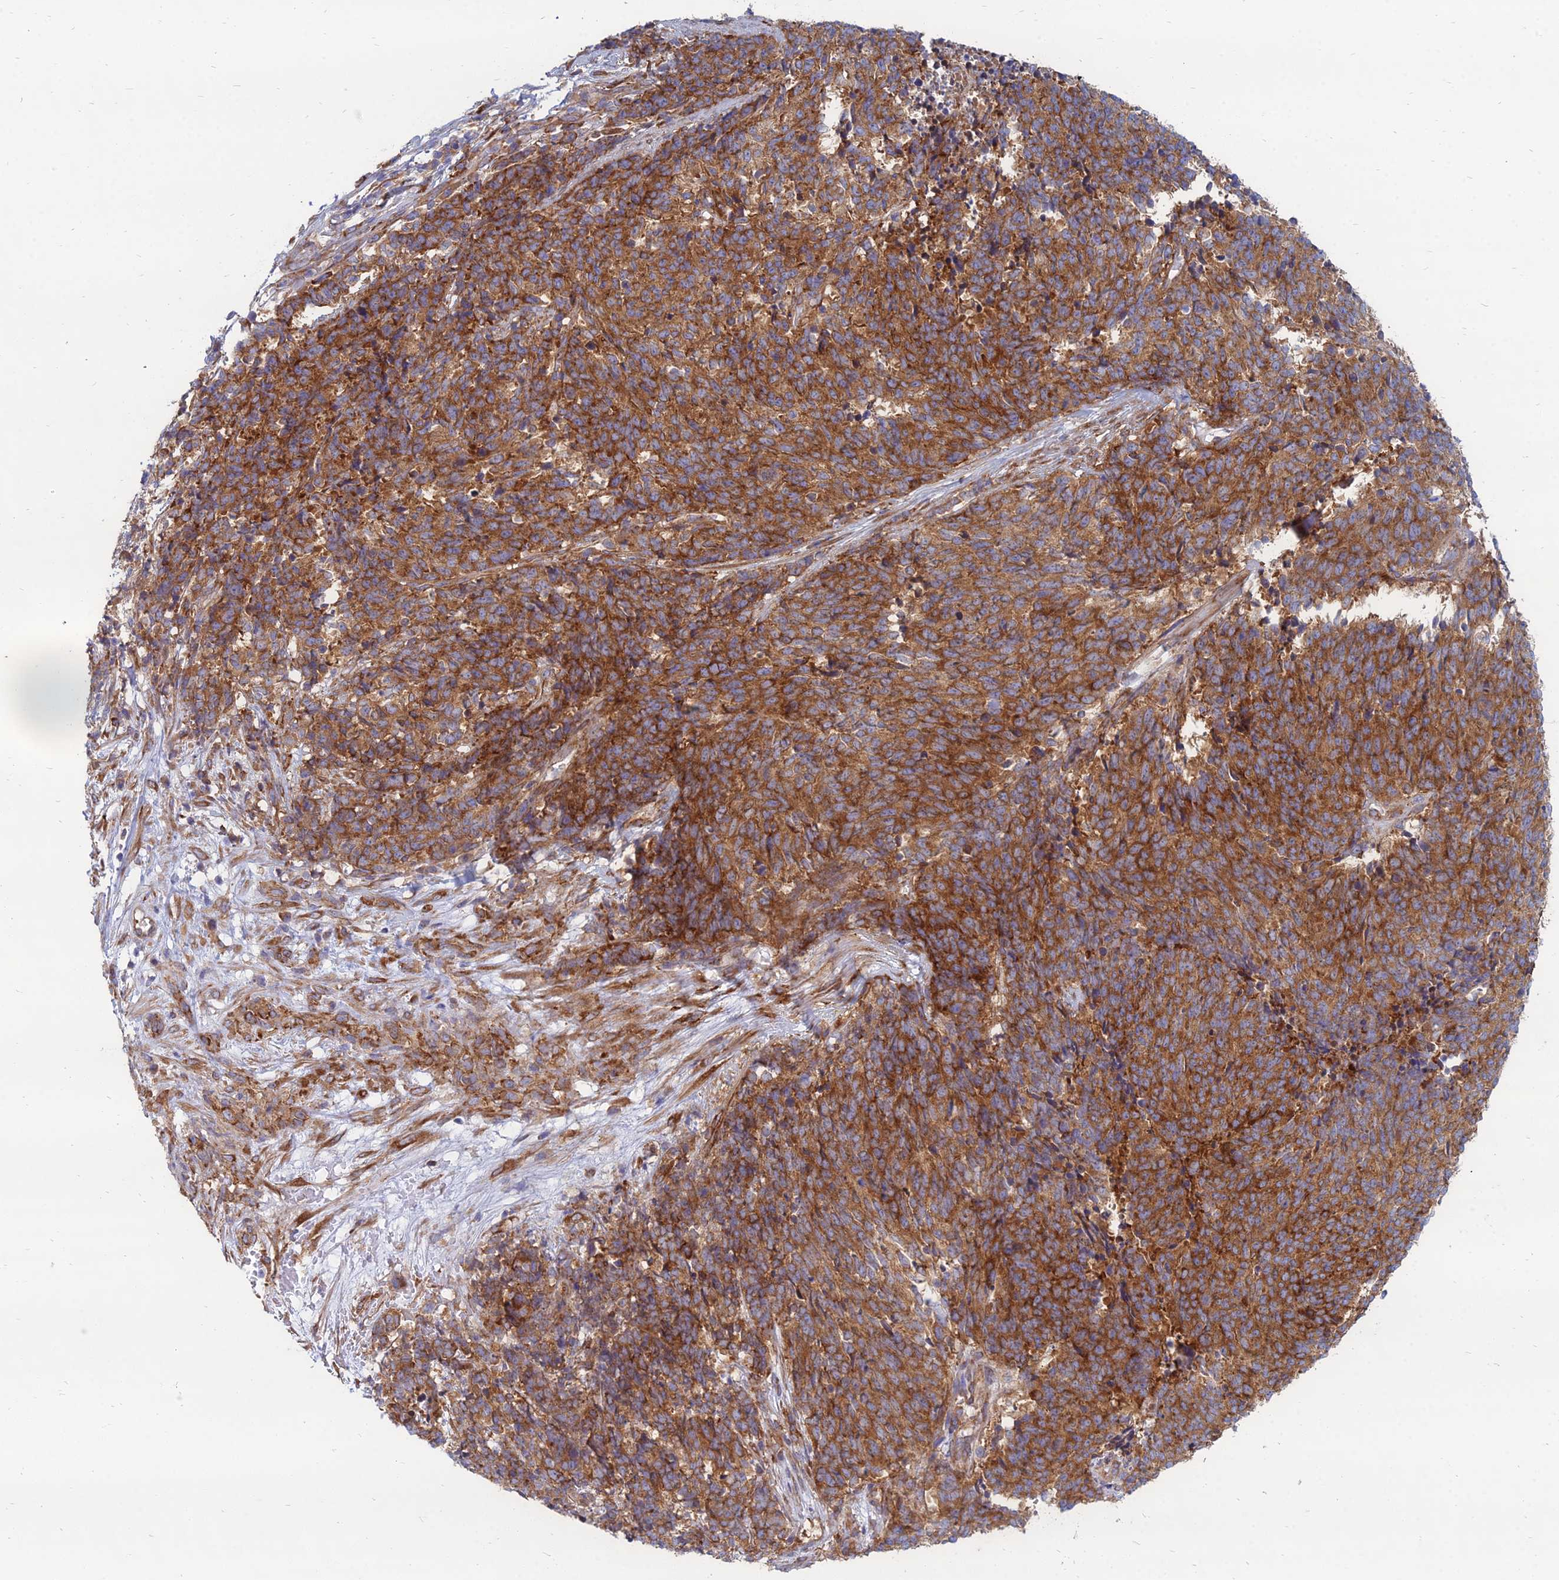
{"staining": {"intensity": "strong", "quantity": ">75%", "location": "cytoplasmic/membranous"}, "tissue": "cervical cancer", "cell_type": "Tumor cells", "image_type": "cancer", "snomed": [{"axis": "morphology", "description": "Squamous cell carcinoma, NOS"}, {"axis": "topography", "description": "Cervix"}], "caption": "Cervical cancer (squamous cell carcinoma) was stained to show a protein in brown. There is high levels of strong cytoplasmic/membranous expression in about >75% of tumor cells.", "gene": "TXLNA", "patient": {"sex": "female", "age": 29}}